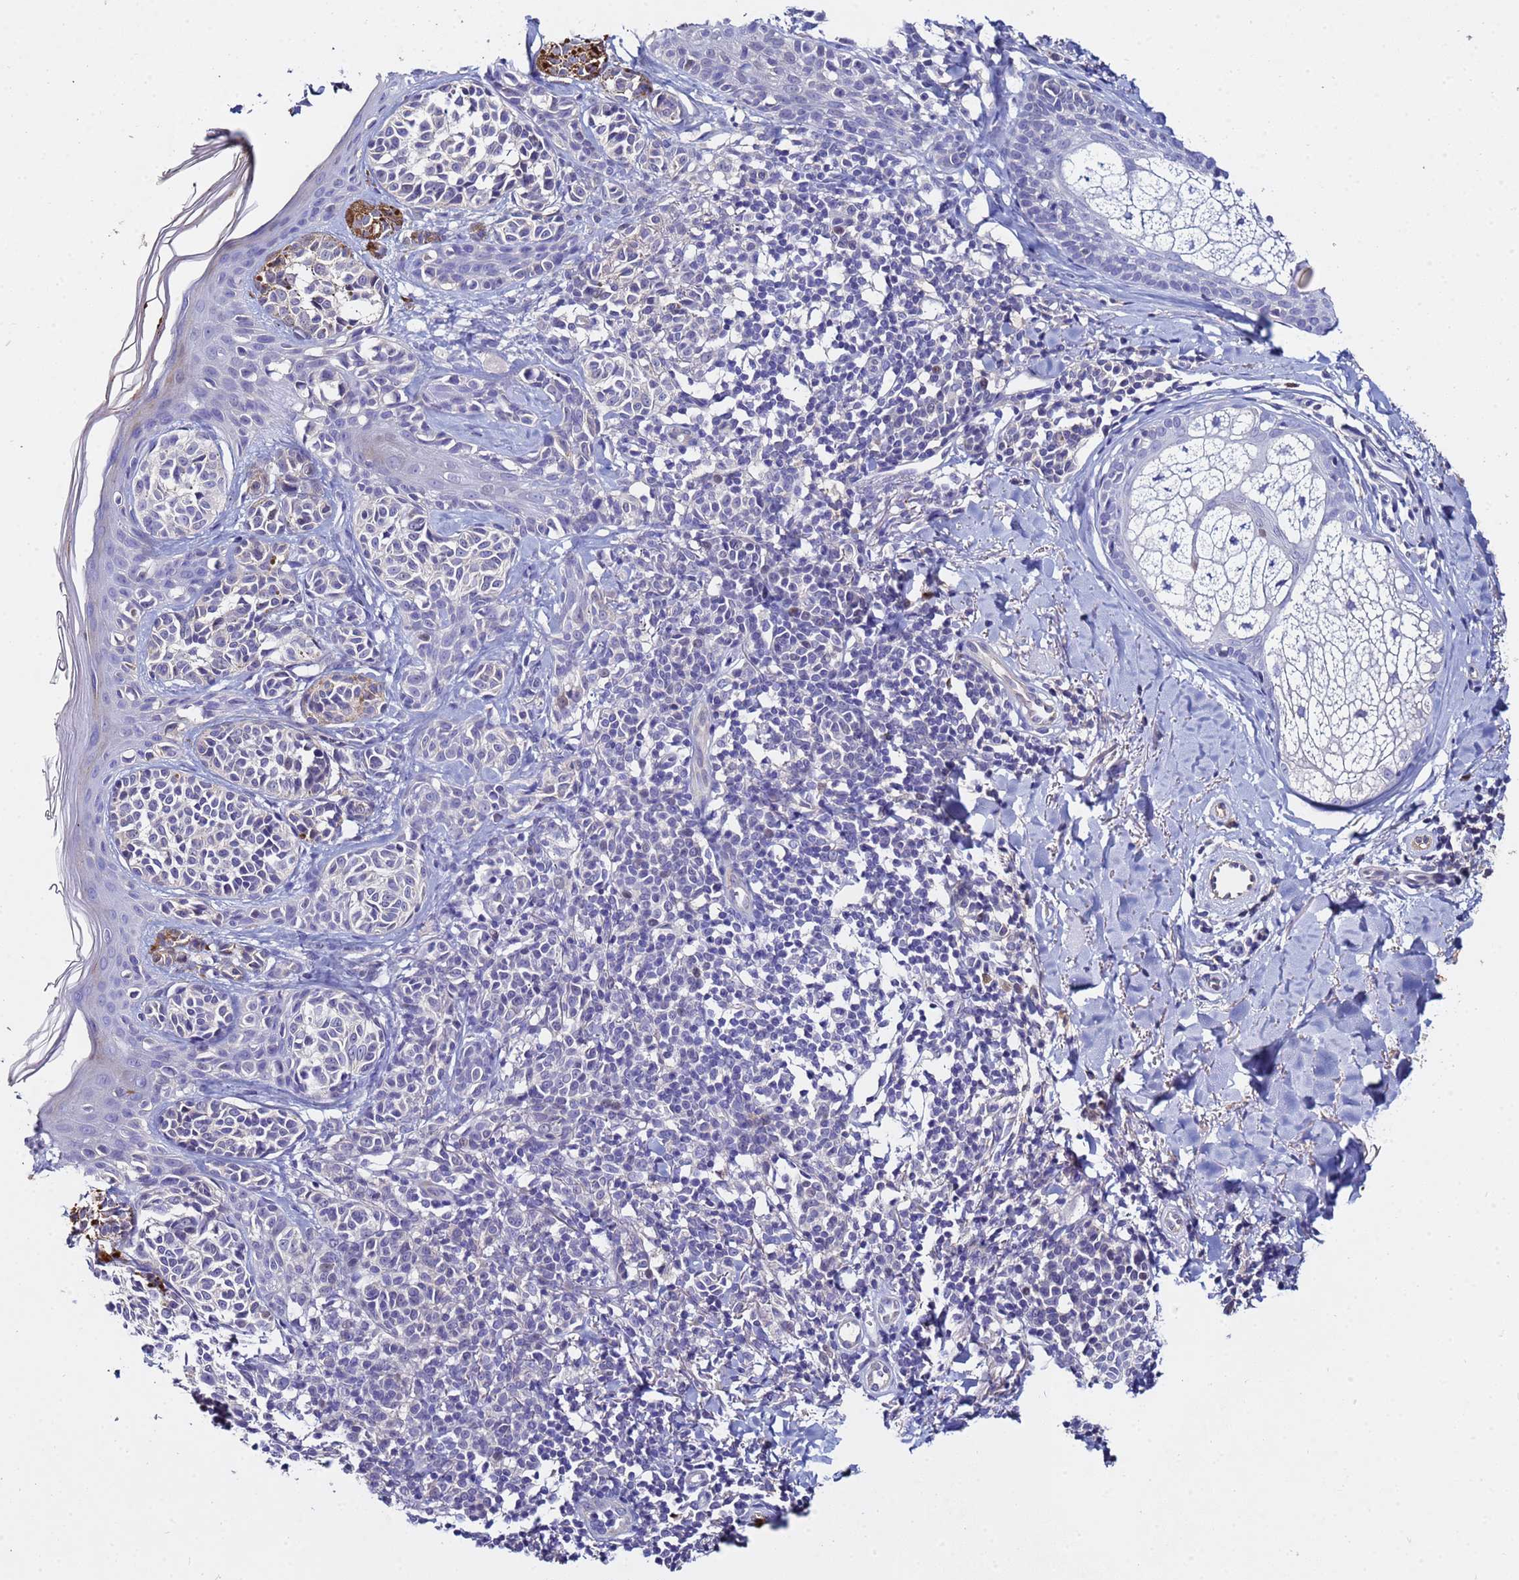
{"staining": {"intensity": "negative", "quantity": "none", "location": "none"}, "tissue": "melanoma", "cell_type": "Tumor cells", "image_type": "cancer", "snomed": [{"axis": "morphology", "description": "Malignant melanoma, NOS"}, {"axis": "topography", "description": "Skin of upper extremity"}], "caption": "The IHC histopathology image has no significant positivity in tumor cells of melanoma tissue. Nuclei are stained in blue.", "gene": "TUBAL3", "patient": {"sex": "male", "age": 40}}